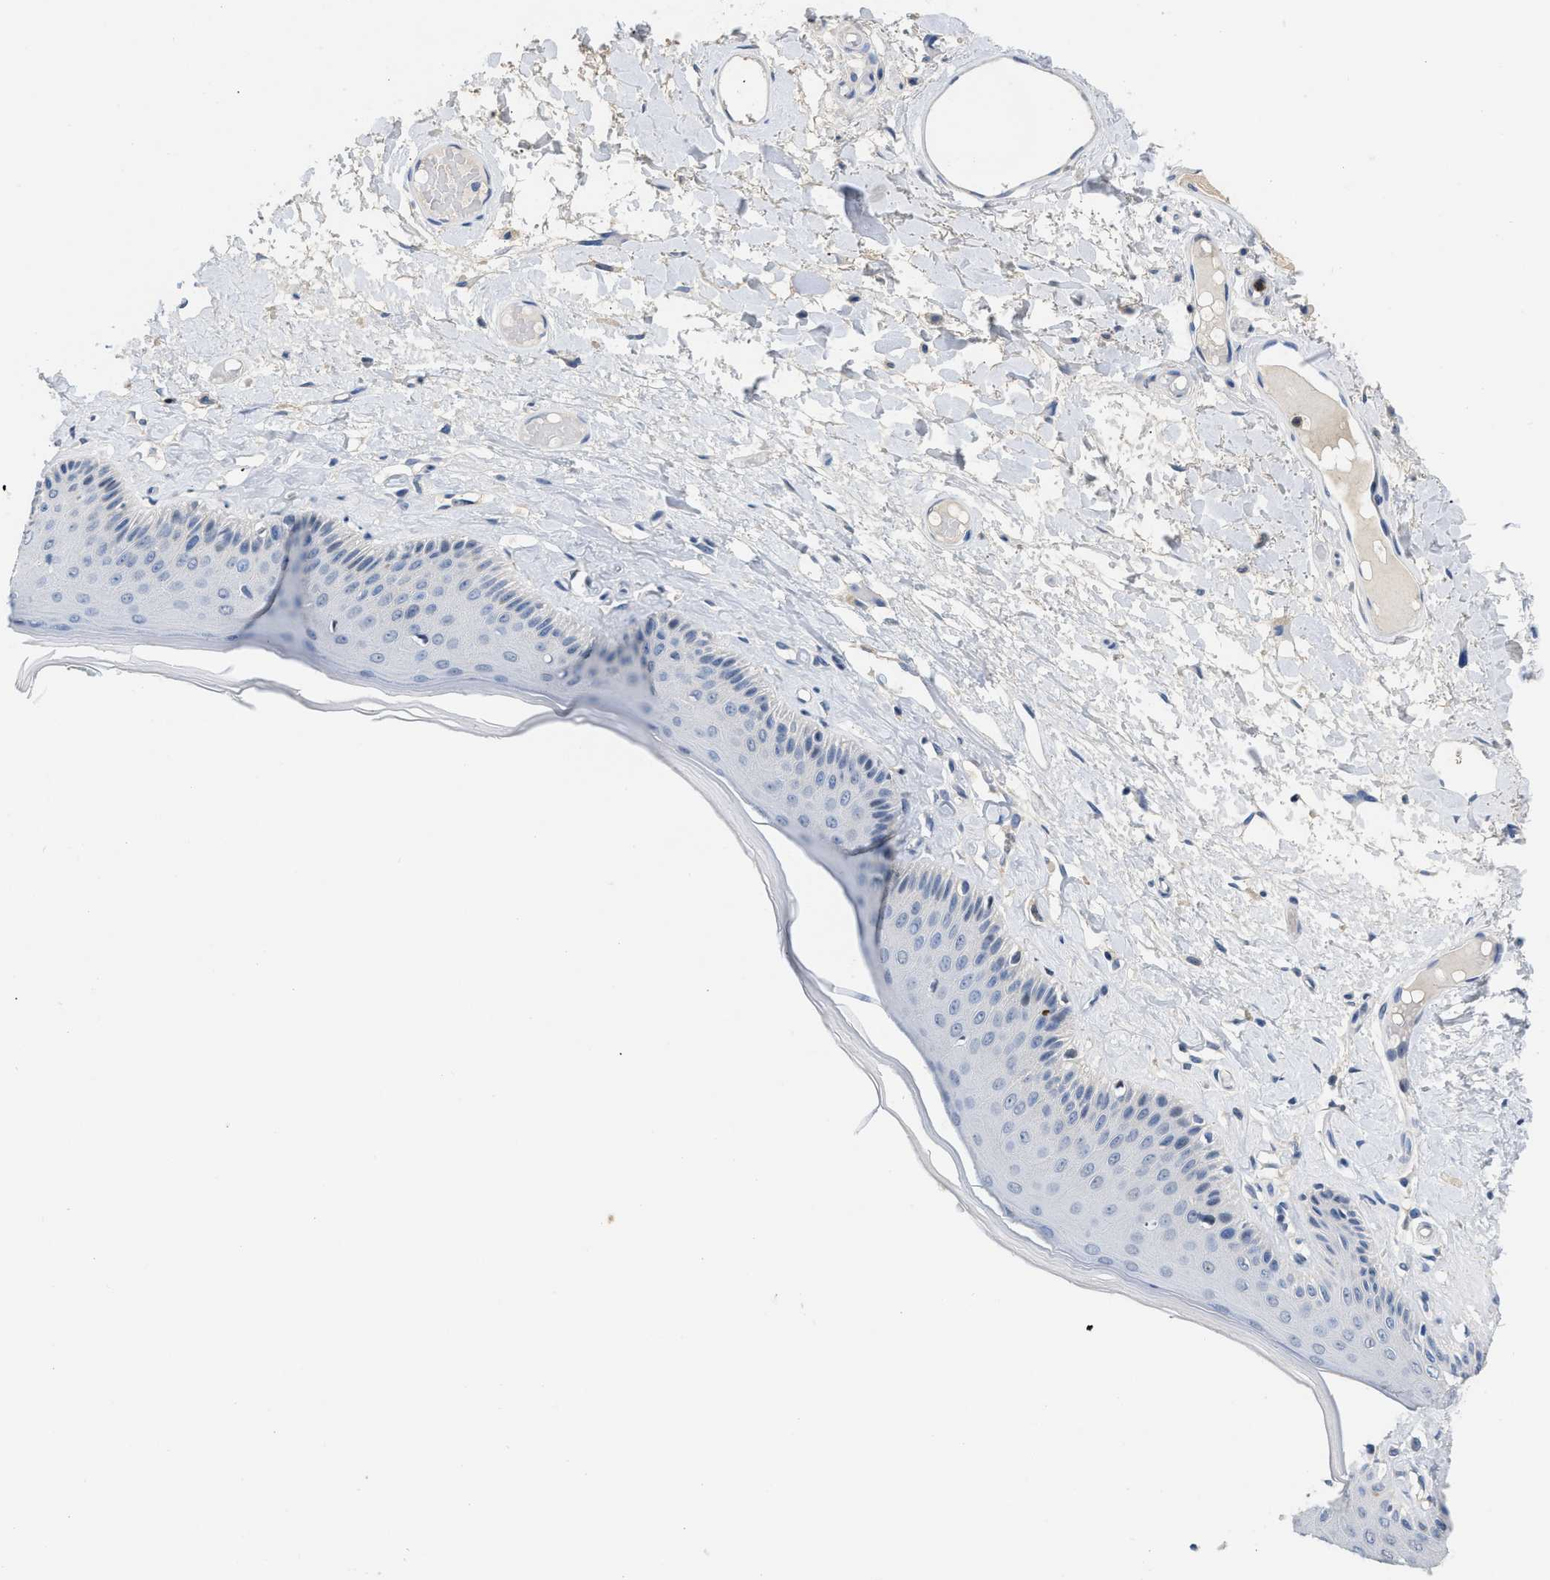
{"staining": {"intensity": "negative", "quantity": "none", "location": "none"}, "tissue": "skin", "cell_type": "Epidermal cells", "image_type": "normal", "snomed": [{"axis": "morphology", "description": "Normal tissue, NOS"}, {"axis": "topography", "description": "Vulva"}], "caption": "High magnification brightfield microscopy of unremarkable skin stained with DAB (brown) and counterstained with hematoxylin (blue): epidermal cells show no significant positivity.", "gene": "BOLL", "patient": {"sex": "female", "age": 73}}